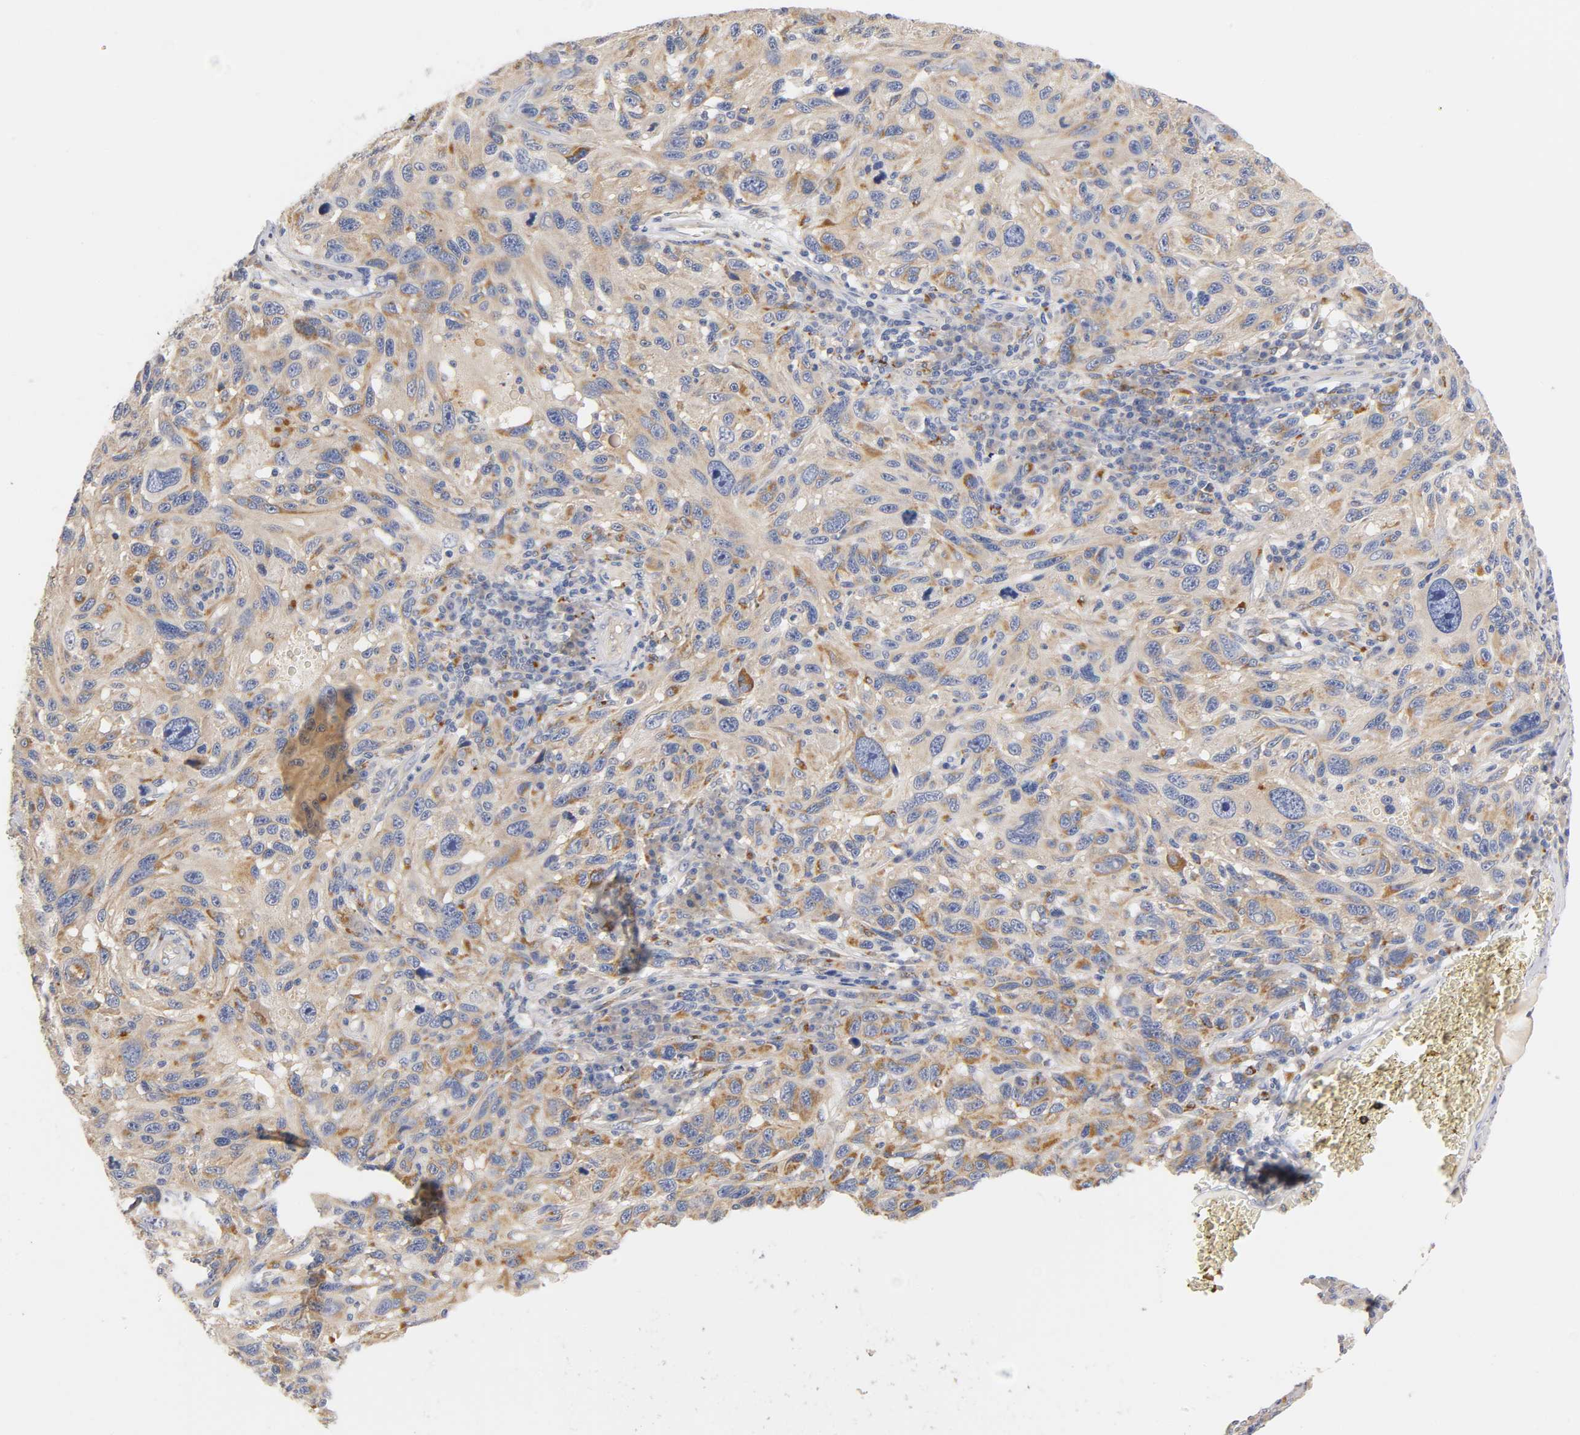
{"staining": {"intensity": "moderate", "quantity": "25%-75%", "location": "cytoplasmic/membranous"}, "tissue": "melanoma", "cell_type": "Tumor cells", "image_type": "cancer", "snomed": [{"axis": "morphology", "description": "Malignant melanoma, NOS"}, {"axis": "topography", "description": "Skin"}], "caption": "Immunohistochemical staining of malignant melanoma reveals medium levels of moderate cytoplasmic/membranous staining in about 25%-75% of tumor cells. (DAB (3,3'-diaminobenzidine) IHC, brown staining for protein, blue staining for nuclei).", "gene": "SEMA5A", "patient": {"sex": "male", "age": 53}}